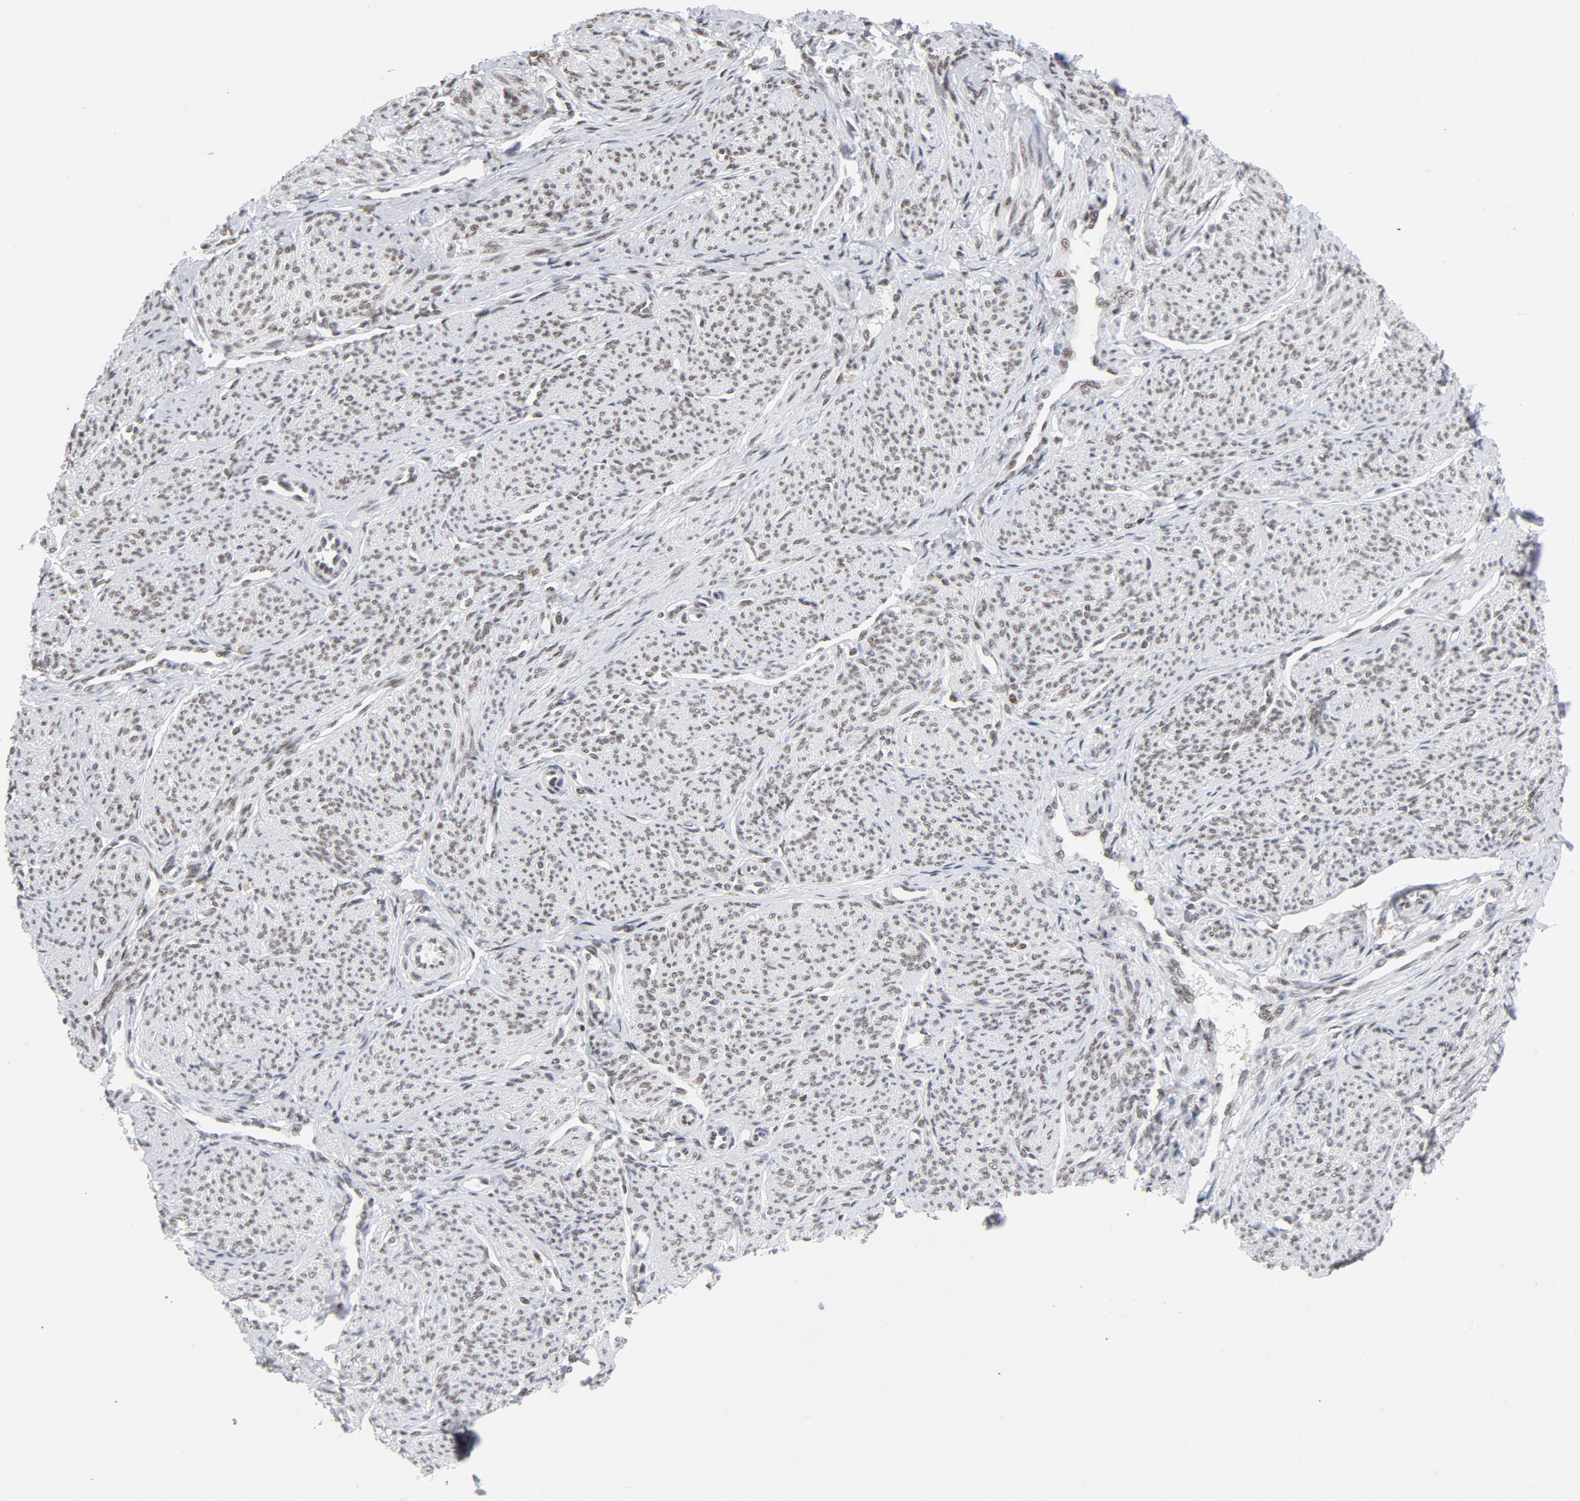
{"staining": {"intensity": "moderate", "quantity": ">75%", "location": "nuclear"}, "tissue": "smooth muscle", "cell_type": "Smooth muscle cells", "image_type": "normal", "snomed": [{"axis": "morphology", "description": "Normal tissue, NOS"}, {"axis": "topography", "description": "Smooth muscle"}], "caption": "The histopathology image exhibits staining of unremarkable smooth muscle, revealing moderate nuclear protein expression (brown color) within smooth muscle cells.", "gene": "RFC4", "patient": {"sex": "female", "age": 65}}